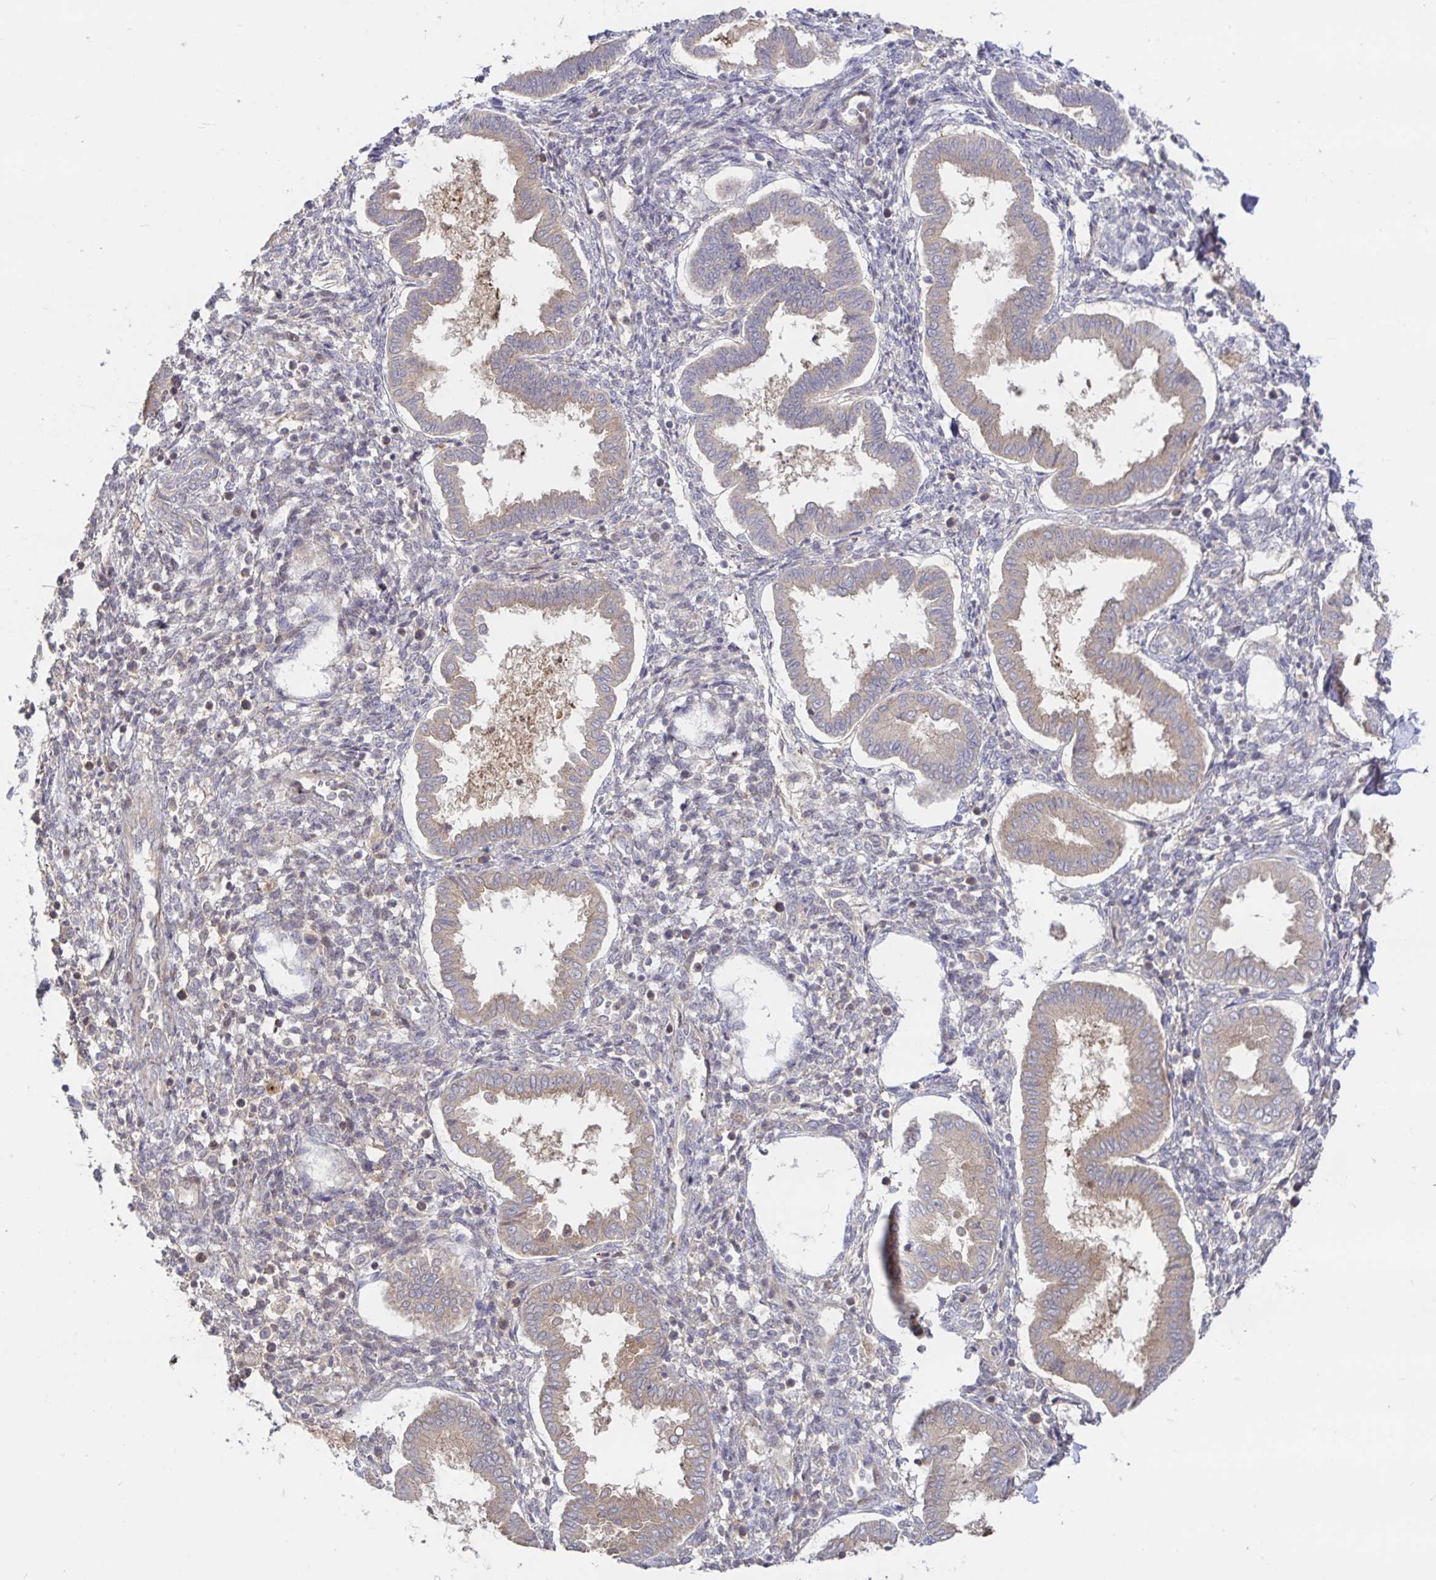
{"staining": {"intensity": "weak", "quantity": "25%-75%", "location": "cytoplasmic/membranous"}, "tissue": "endometrium", "cell_type": "Cells in endometrial stroma", "image_type": "normal", "snomed": [{"axis": "morphology", "description": "Normal tissue, NOS"}, {"axis": "topography", "description": "Endometrium"}], "caption": "A low amount of weak cytoplasmic/membranous positivity is identified in approximately 25%-75% of cells in endometrial stroma in unremarkable endometrium.", "gene": "AACS", "patient": {"sex": "female", "age": 24}}